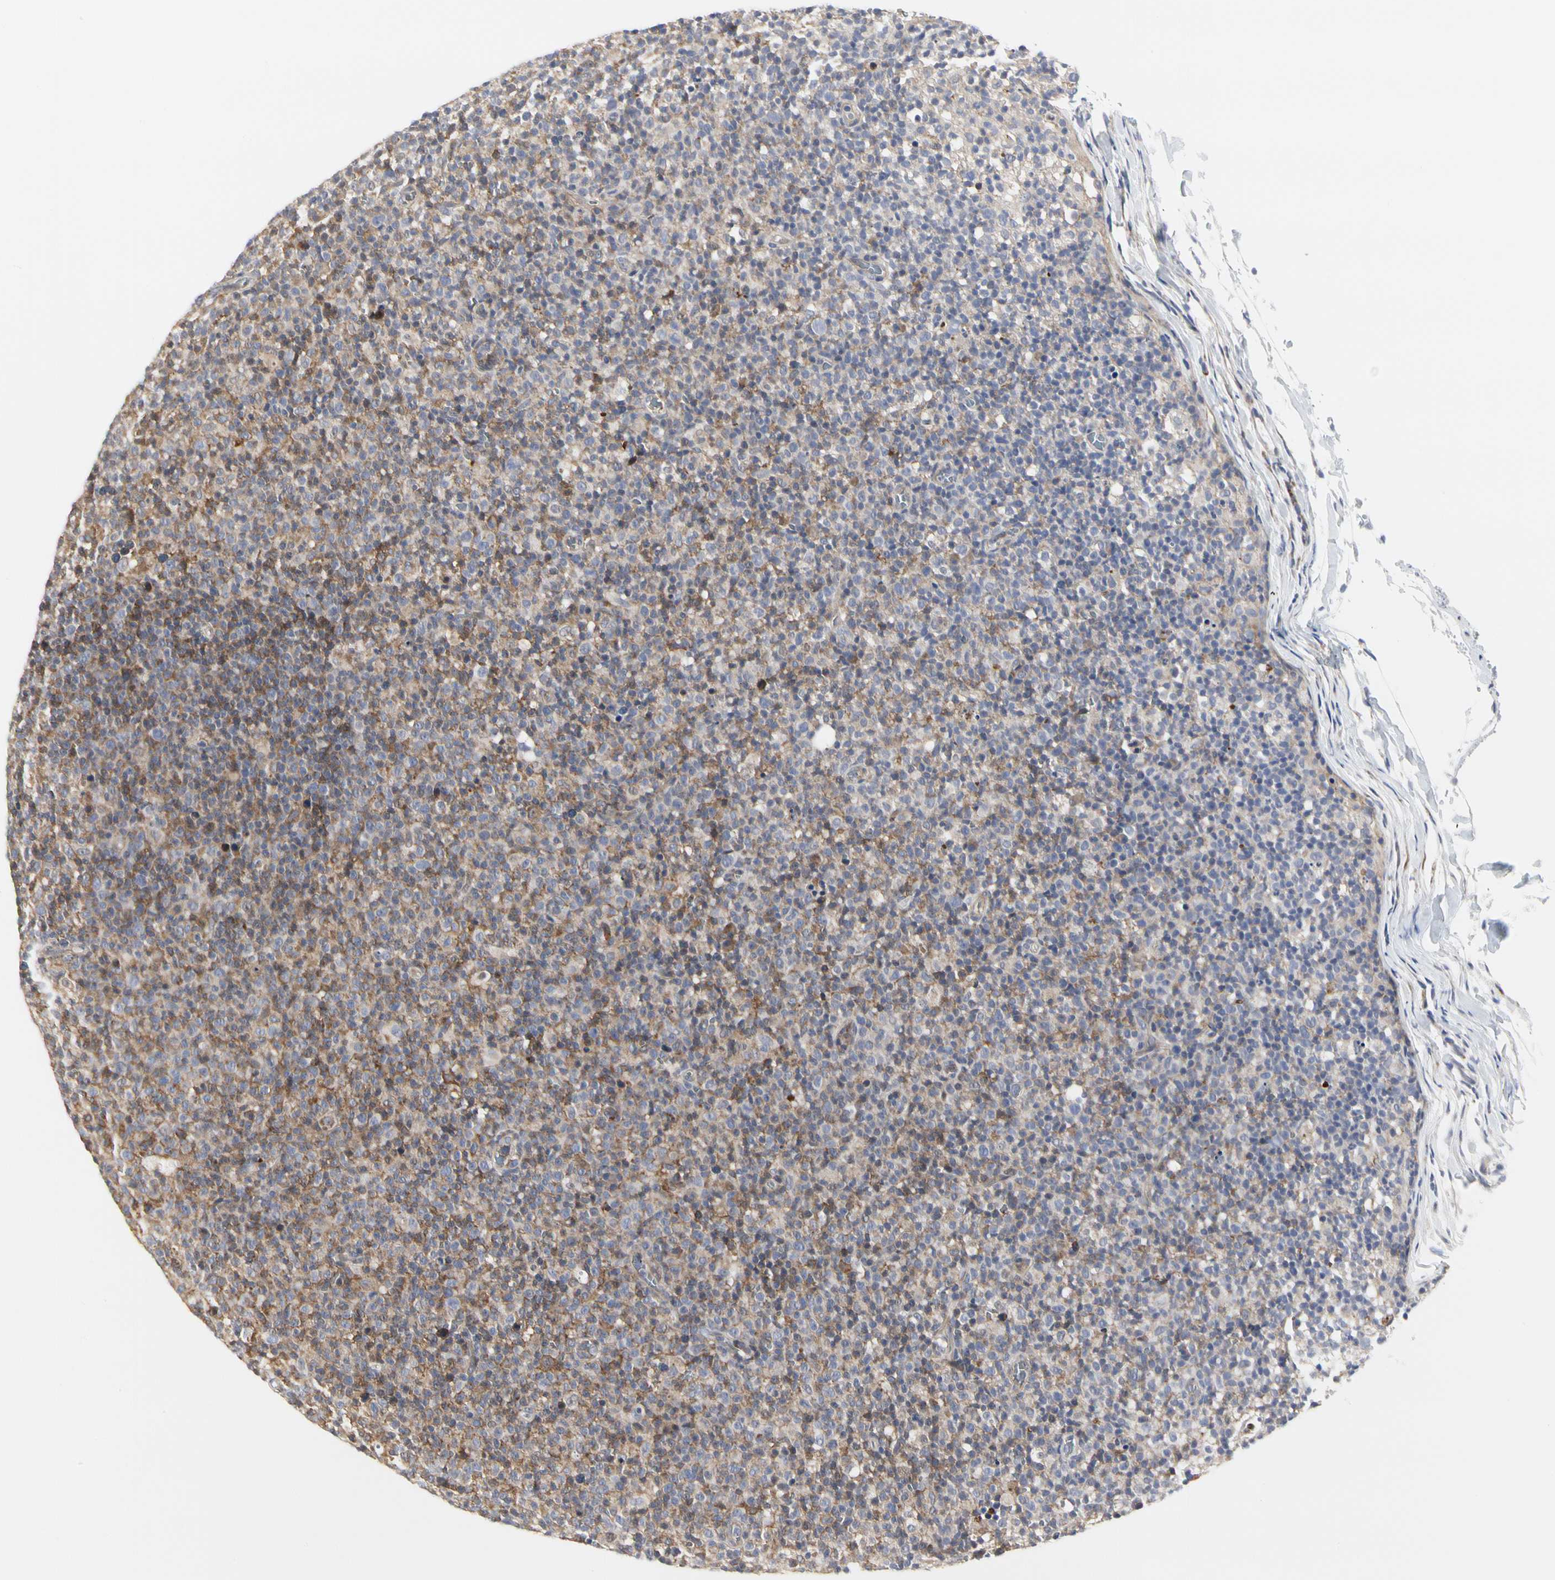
{"staining": {"intensity": "weak", "quantity": ">75%", "location": "cytoplasmic/membranous"}, "tissue": "lymph node", "cell_type": "Germinal center cells", "image_type": "normal", "snomed": [{"axis": "morphology", "description": "Normal tissue, NOS"}, {"axis": "morphology", "description": "Inflammation, NOS"}, {"axis": "topography", "description": "Lymph node"}], "caption": "Protein expression analysis of benign lymph node reveals weak cytoplasmic/membranous positivity in approximately >75% of germinal center cells.", "gene": "SHANK2", "patient": {"sex": "male", "age": 55}}